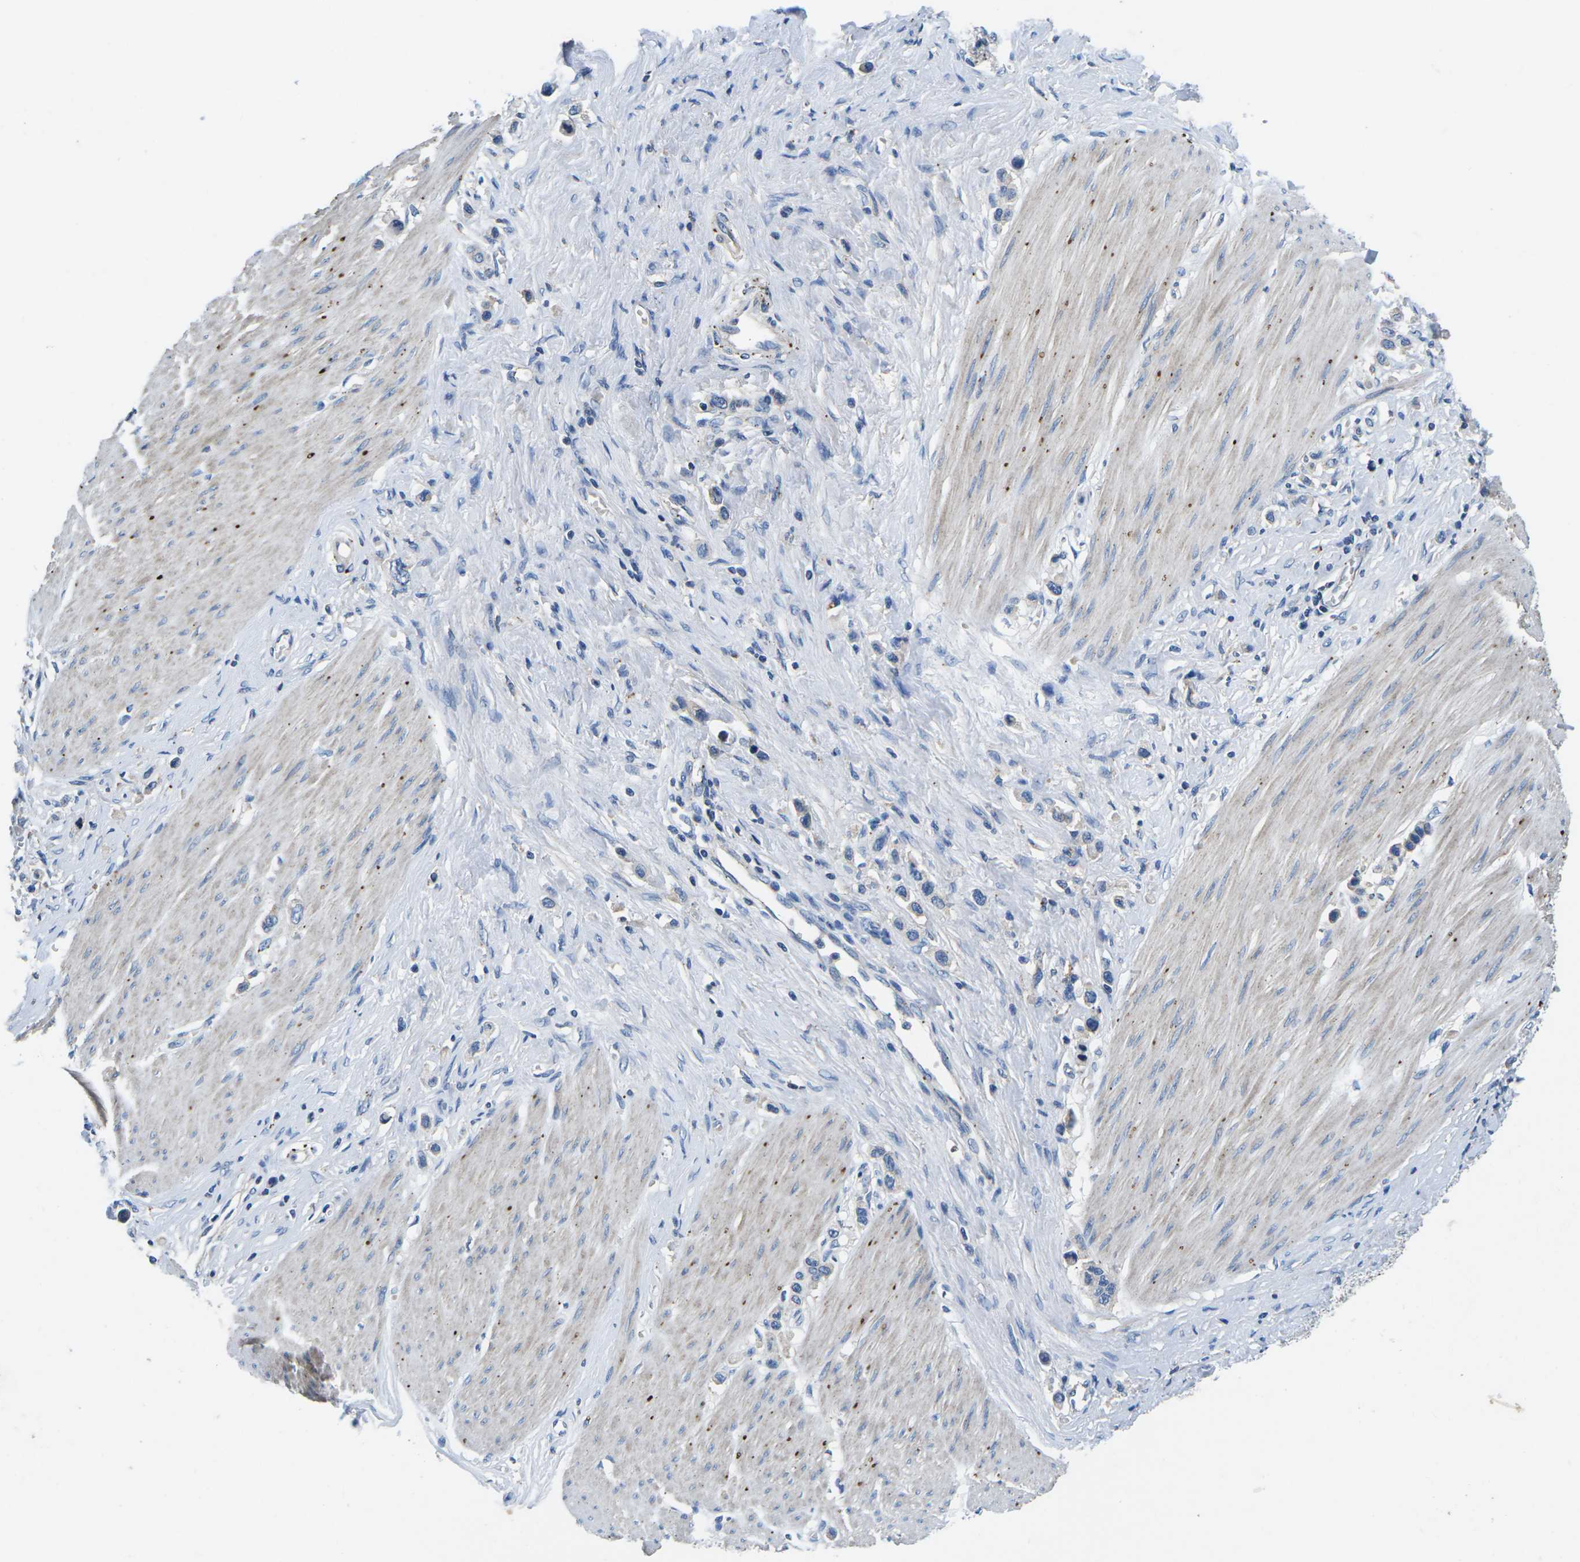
{"staining": {"intensity": "negative", "quantity": "none", "location": "none"}, "tissue": "stomach cancer", "cell_type": "Tumor cells", "image_type": "cancer", "snomed": [{"axis": "morphology", "description": "Adenocarcinoma, NOS"}, {"axis": "topography", "description": "Stomach"}], "caption": "The IHC image has no significant staining in tumor cells of stomach cancer (adenocarcinoma) tissue. (Stains: DAB immunohistochemistry with hematoxylin counter stain, Microscopy: brightfield microscopy at high magnification).", "gene": "PDCD6IP", "patient": {"sex": "female", "age": 65}}